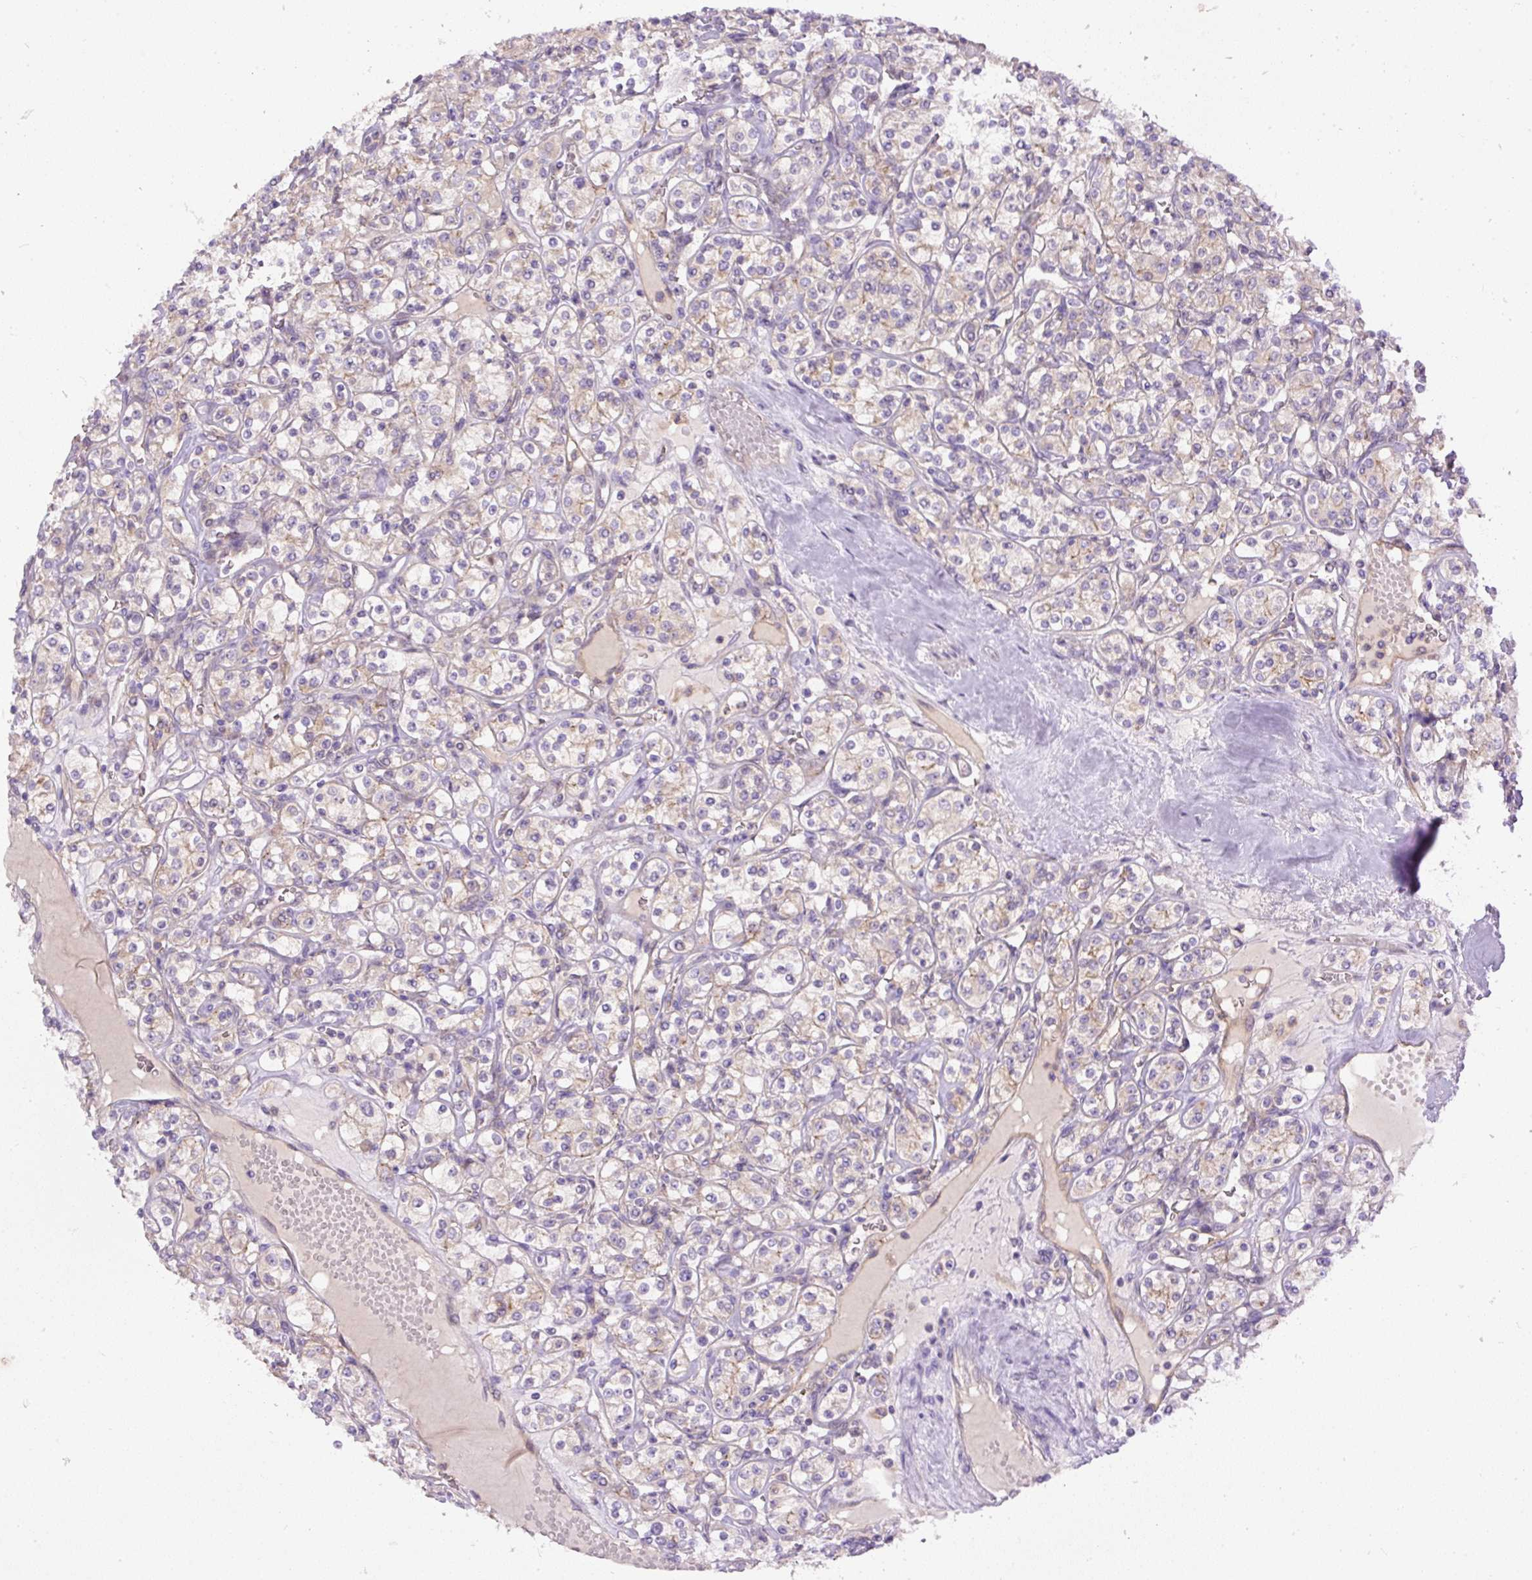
{"staining": {"intensity": "weak", "quantity": "<25%", "location": "cytoplasmic/membranous"}, "tissue": "renal cancer", "cell_type": "Tumor cells", "image_type": "cancer", "snomed": [{"axis": "morphology", "description": "Adenocarcinoma, NOS"}, {"axis": "topography", "description": "Kidney"}], "caption": "The photomicrograph demonstrates no staining of tumor cells in adenocarcinoma (renal). Nuclei are stained in blue.", "gene": "DAPK1", "patient": {"sex": "male", "age": 77}}